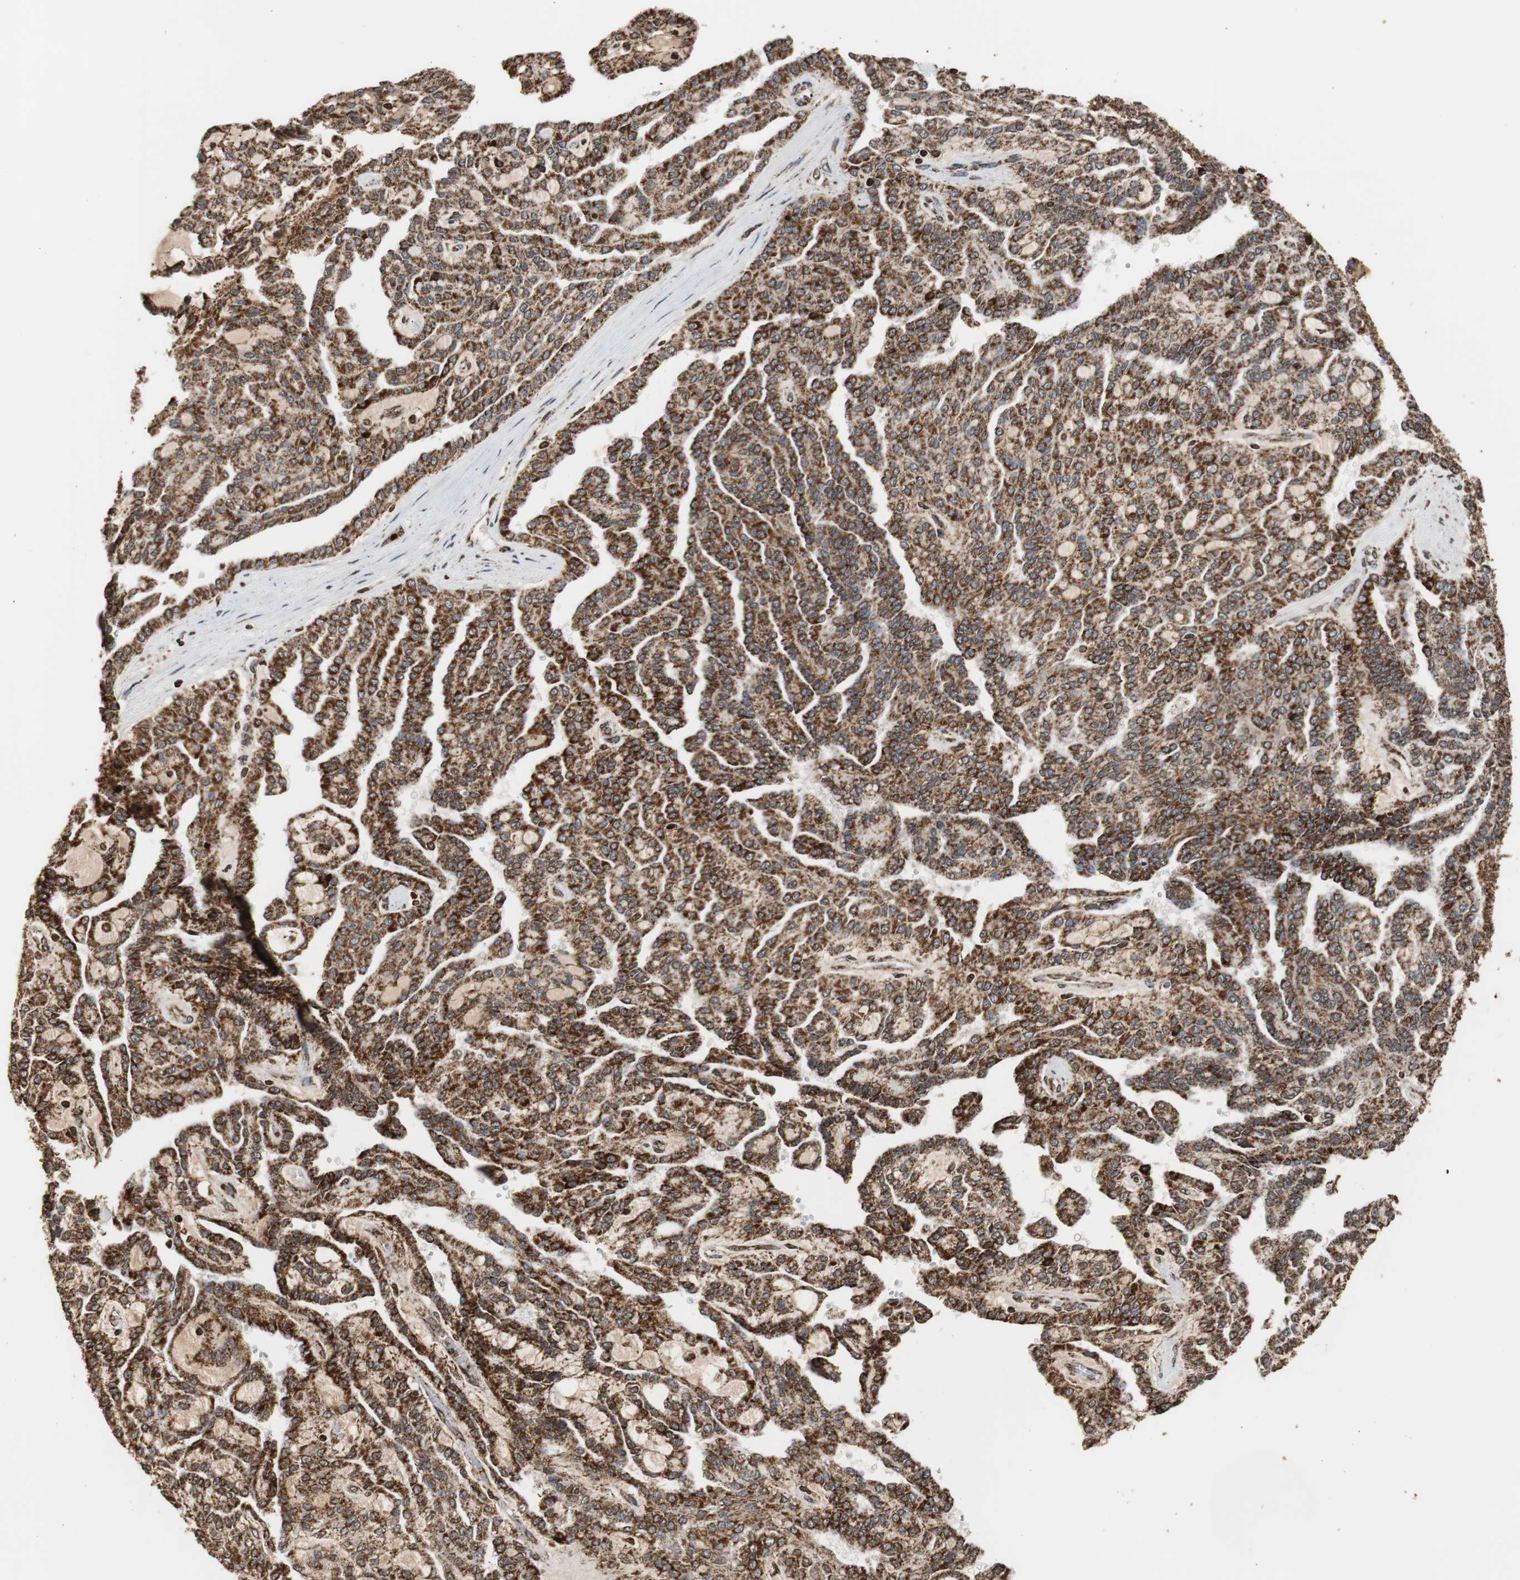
{"staining": {"intensity": "strong", "quantity": ">75%", "location": "cytoplasmic/membranous"}, "tissue": "renal cancer", "cell_type": "Tumor cells", "image_type": "cancer", "snomed": [{"axis": "morphology", "description": "Adenocarcinoma, NOS"}, {"axis": "topography", "description": "Kidney"}], "caption": "Immunohistochemistry (DAB) staining of renal cancer (adenocarcinoma) displays strong cytoplasmic/membranous protein staining in approximately >75% of tumor cells.", "gene": "HSPA9", "patient": {"sex": "male", "age": 63}}